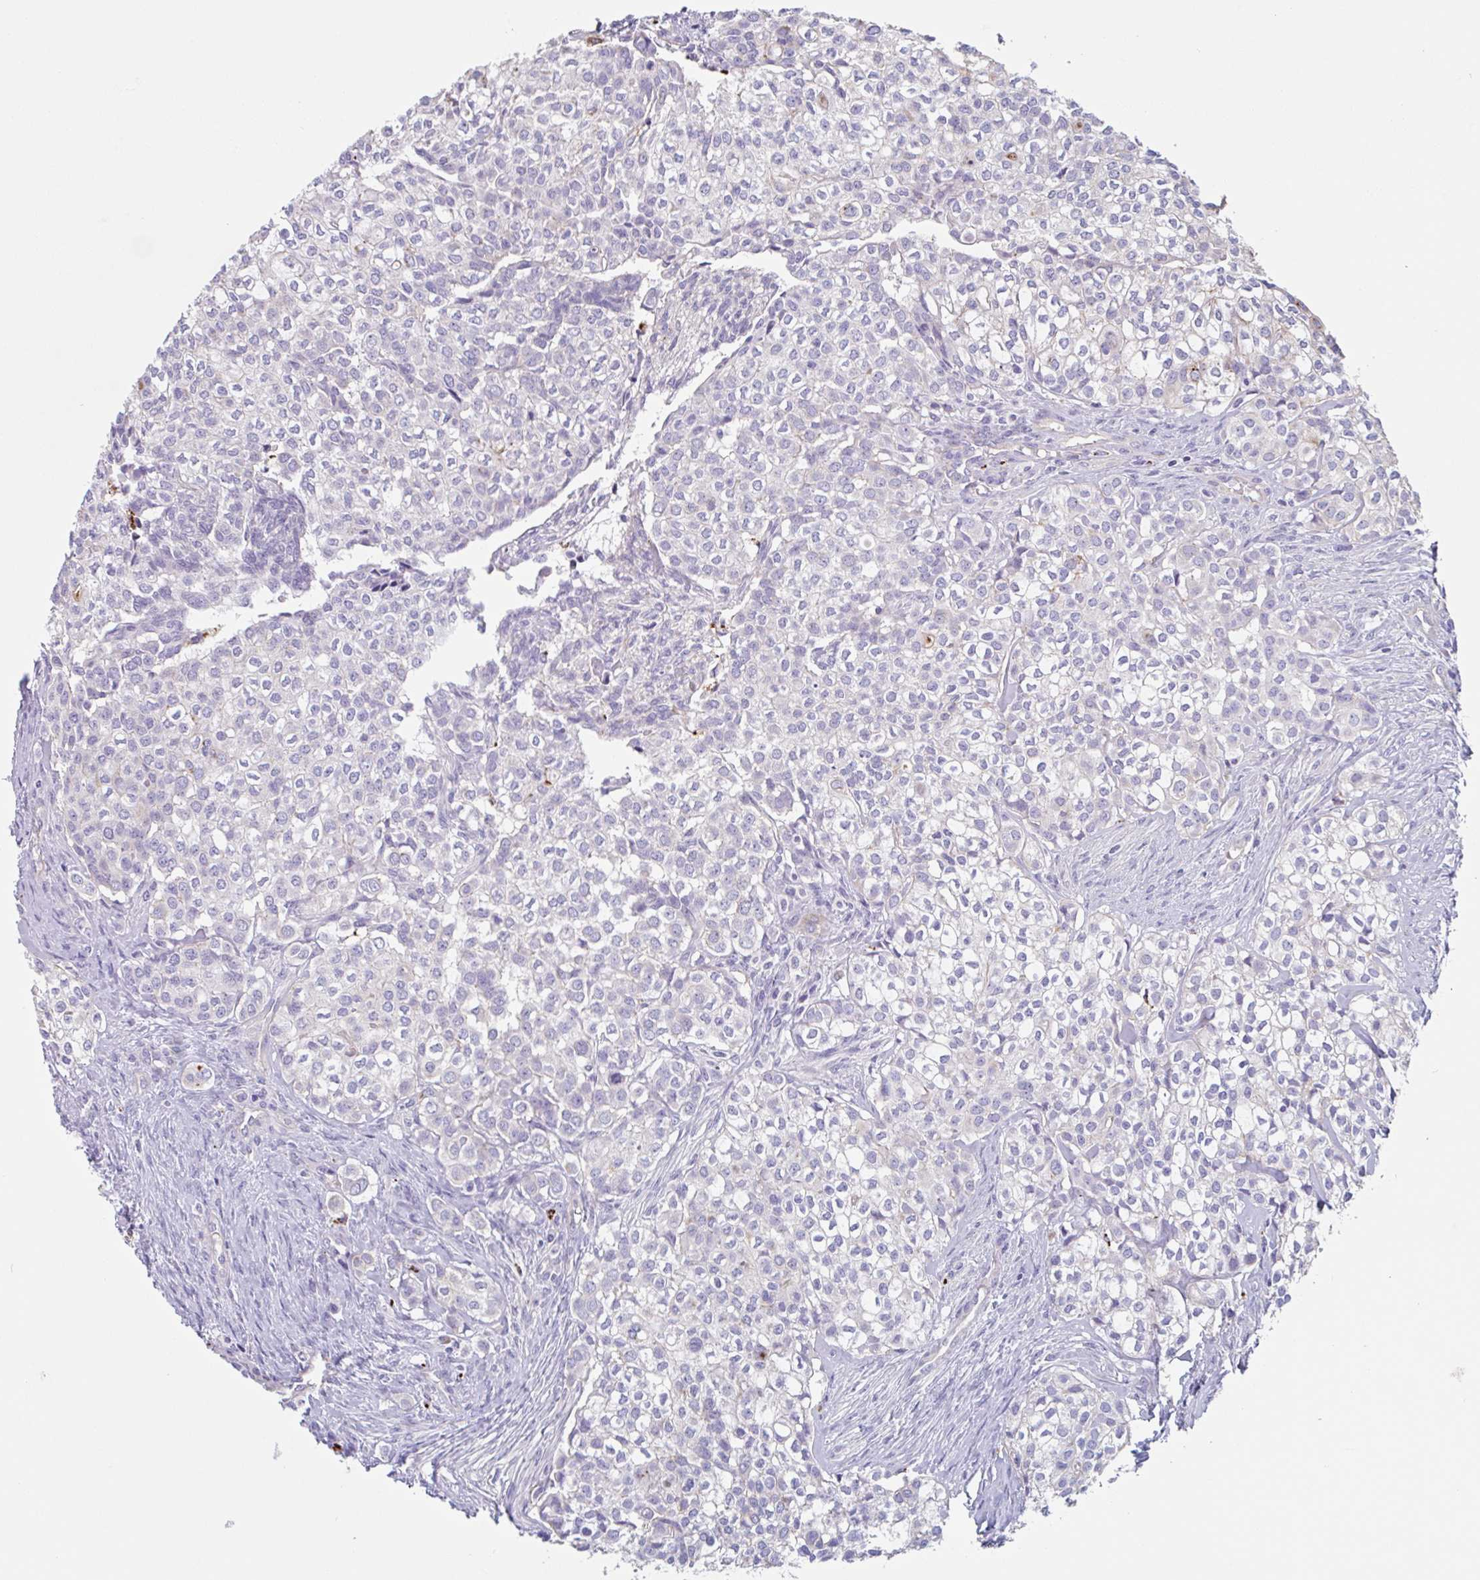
{"staining": {"intensity": "negative", "quantity": "none", "location": "none"}, "tissue": "head and neck cancer", "cell_type": "Tumor cells", "image_type": "cancer", "snomed": [{"axis": "morphology", "description": "Adenocarcinoma, NOS"}, {"axis": "topography", "description": "Head-Neck"}], "caption": "Photomicrograph shows no significant protein positivity in tumor cells of head and neck cancer (adenocarcinoma). The staining was performed using DAB (3,3'-diaminobenzidine) to visualize the protein expression in brown, while the nuclei were stained in blue with hematoxylin (Magnification: 20x).", "gene": "LENG9", "patient": {"sex": "male", "age": 81}}